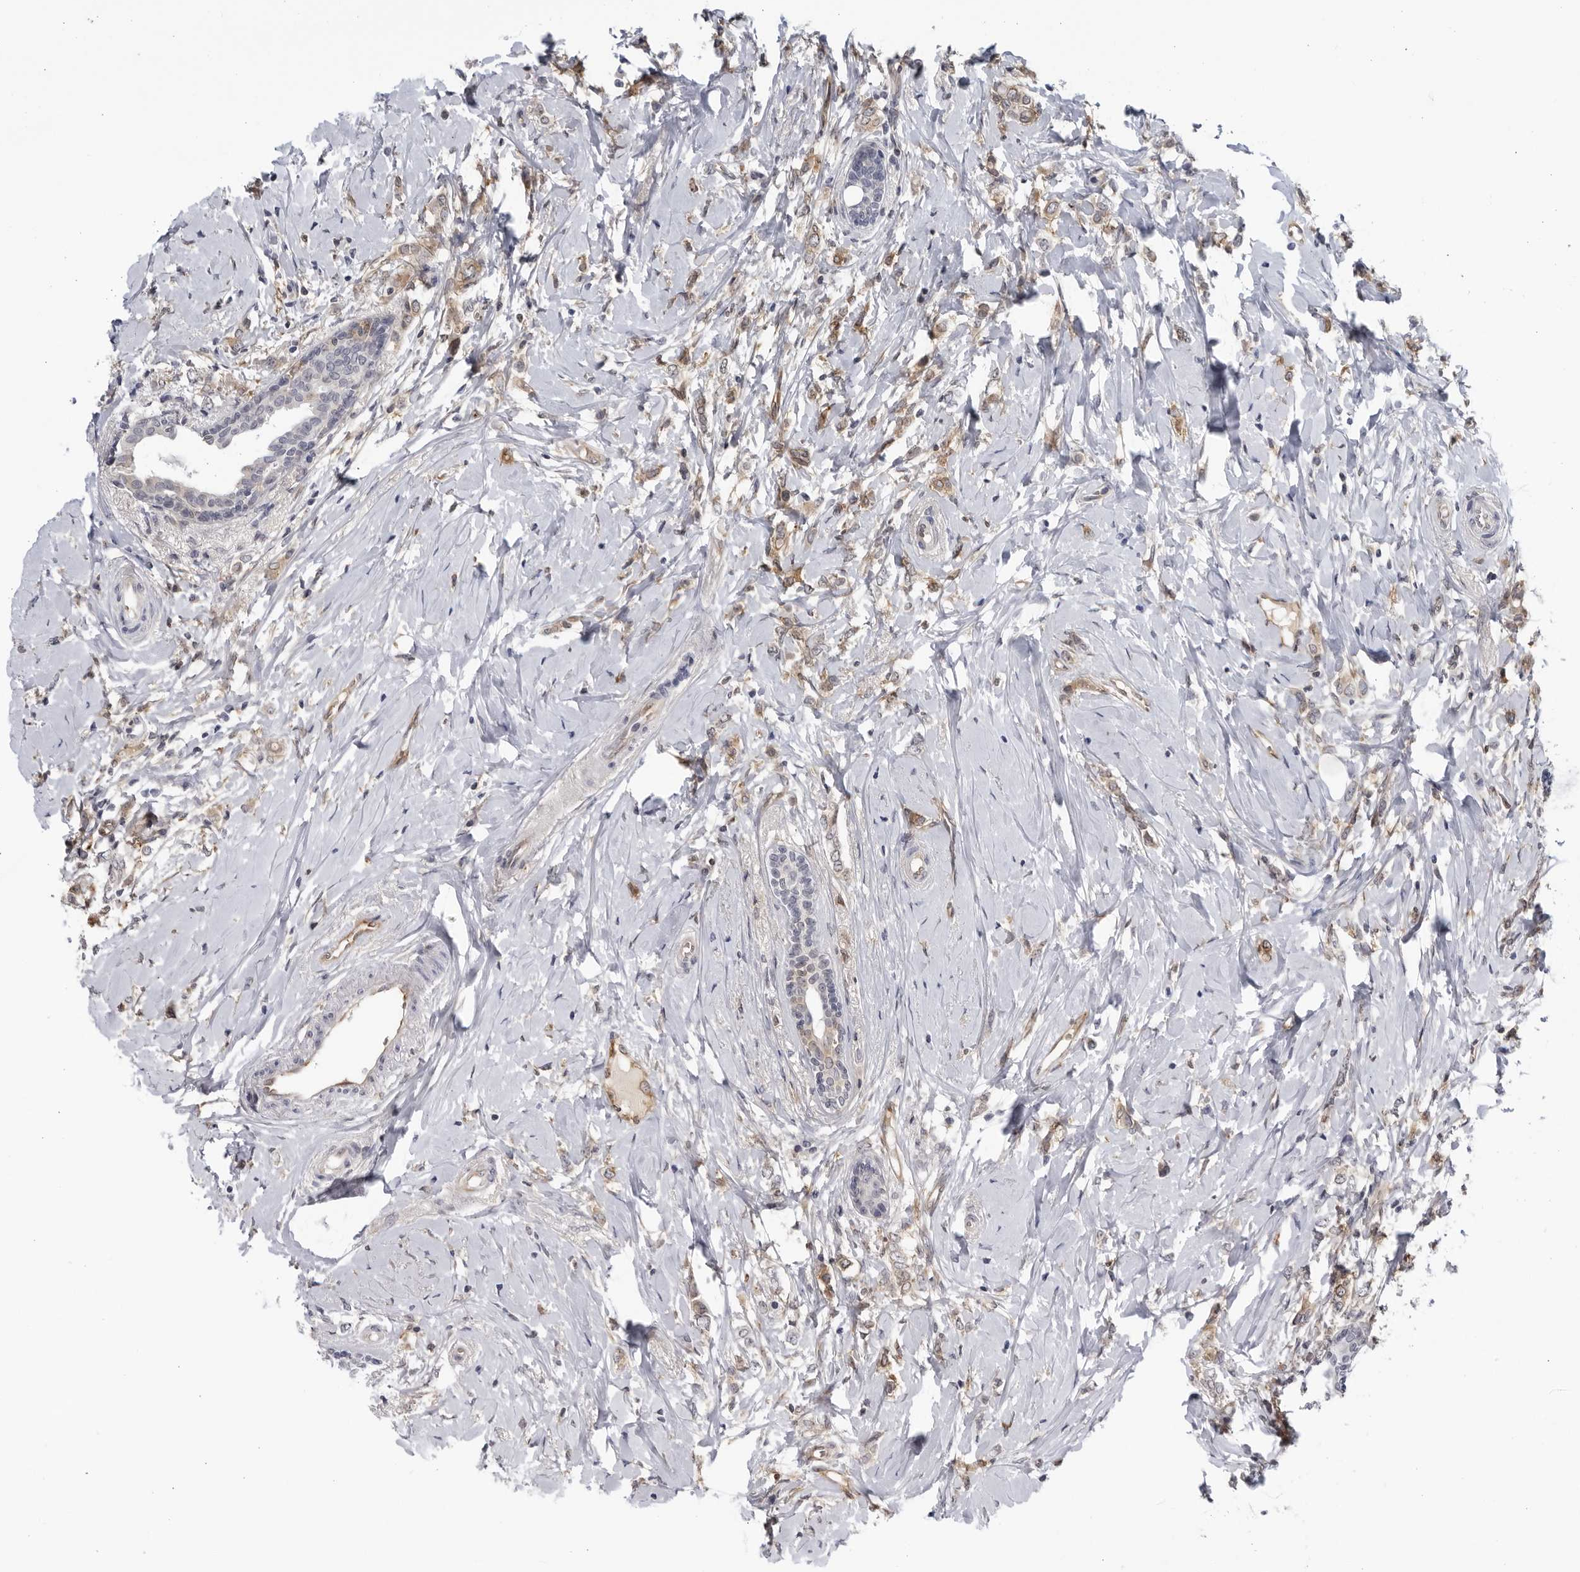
{"staining": {"intensity": "weak", "quantity": ">75%", "location": "cytoplasmic/membranous"}, "tissue": "breast cancer", "cell_type": "Tumor cells", "image_type": "cancer", "snomed": [{"axis": "morphology", "description": "Normal tissue, NOS"}, {"axis": "morphology", "description": "Lobular carcinoma"}, {"axis": "topography", "description": "Breast"}], "caption": "Immunohistochemical staining of human lobular carcinoma (breast) exhibits low levels of weak cytoplasmic/membranous expression in approximately >75% of tumor cells.", "gene": "BMP2K", "patient": {"sex": "female", "age": 47}}